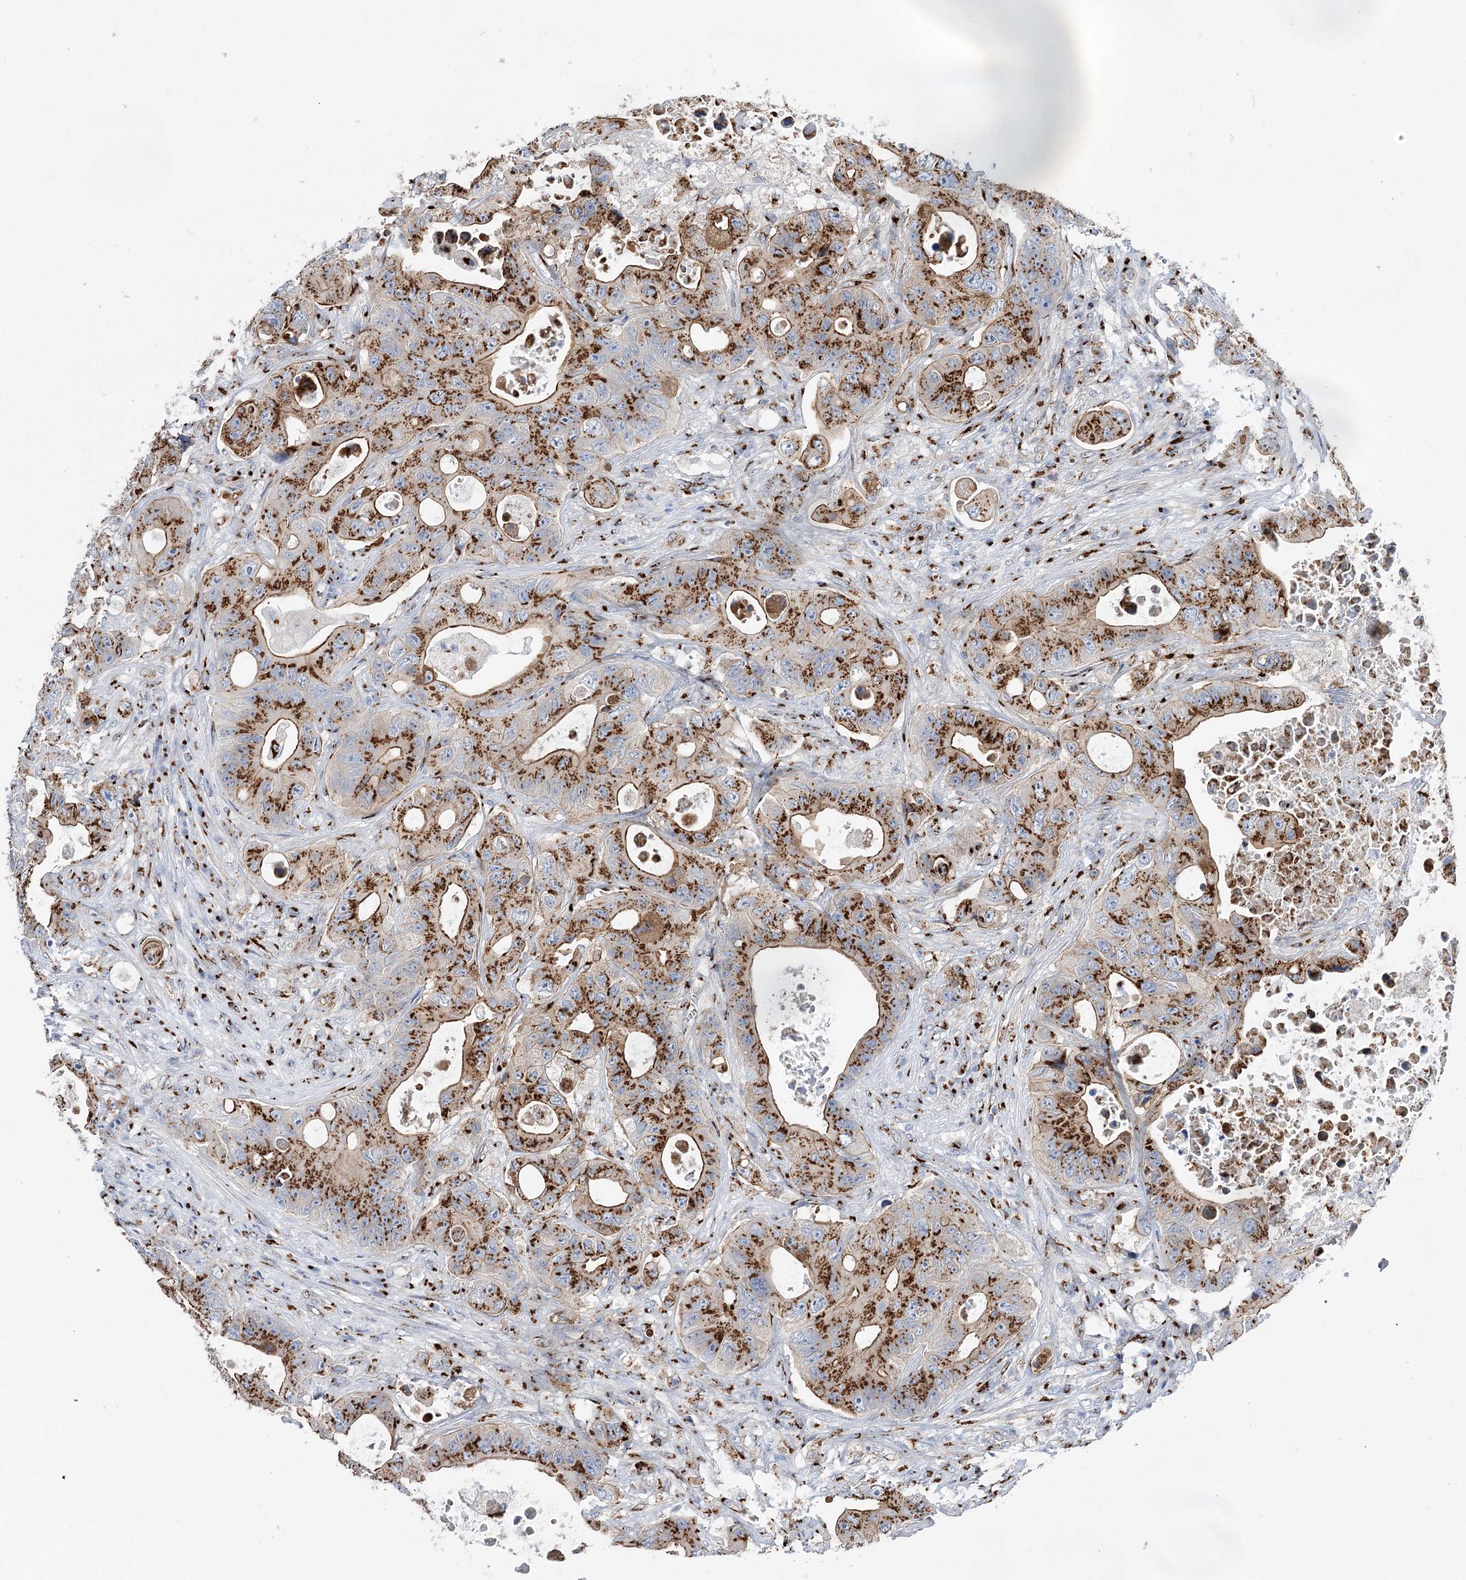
{"staining": {"intensity": "strong", "quantity": ">75%", "location": "cytoplasmic/membranous"}, "tissue": "colorectal cancer", "cell_type": "Tumor cells", "image_type": "cancer", "snomed": [{"axis": "morphology", "description": "Adenocarcinoma, NOS"}, {"axis": "topography", "description": "Colon"}], "caption": "Immunohistochemistry image of neoplastic tissue: colorectal cancer stained using immunohistochemistry (IHC) shows high levels of strong protein expression localized specifically in the cytoplasmic/membranous of tumor cells, appearing as a cytoplasmic/membranous brown color.", "gene": "TMEM165", "patient": {"sex": "female", "age": 46}}